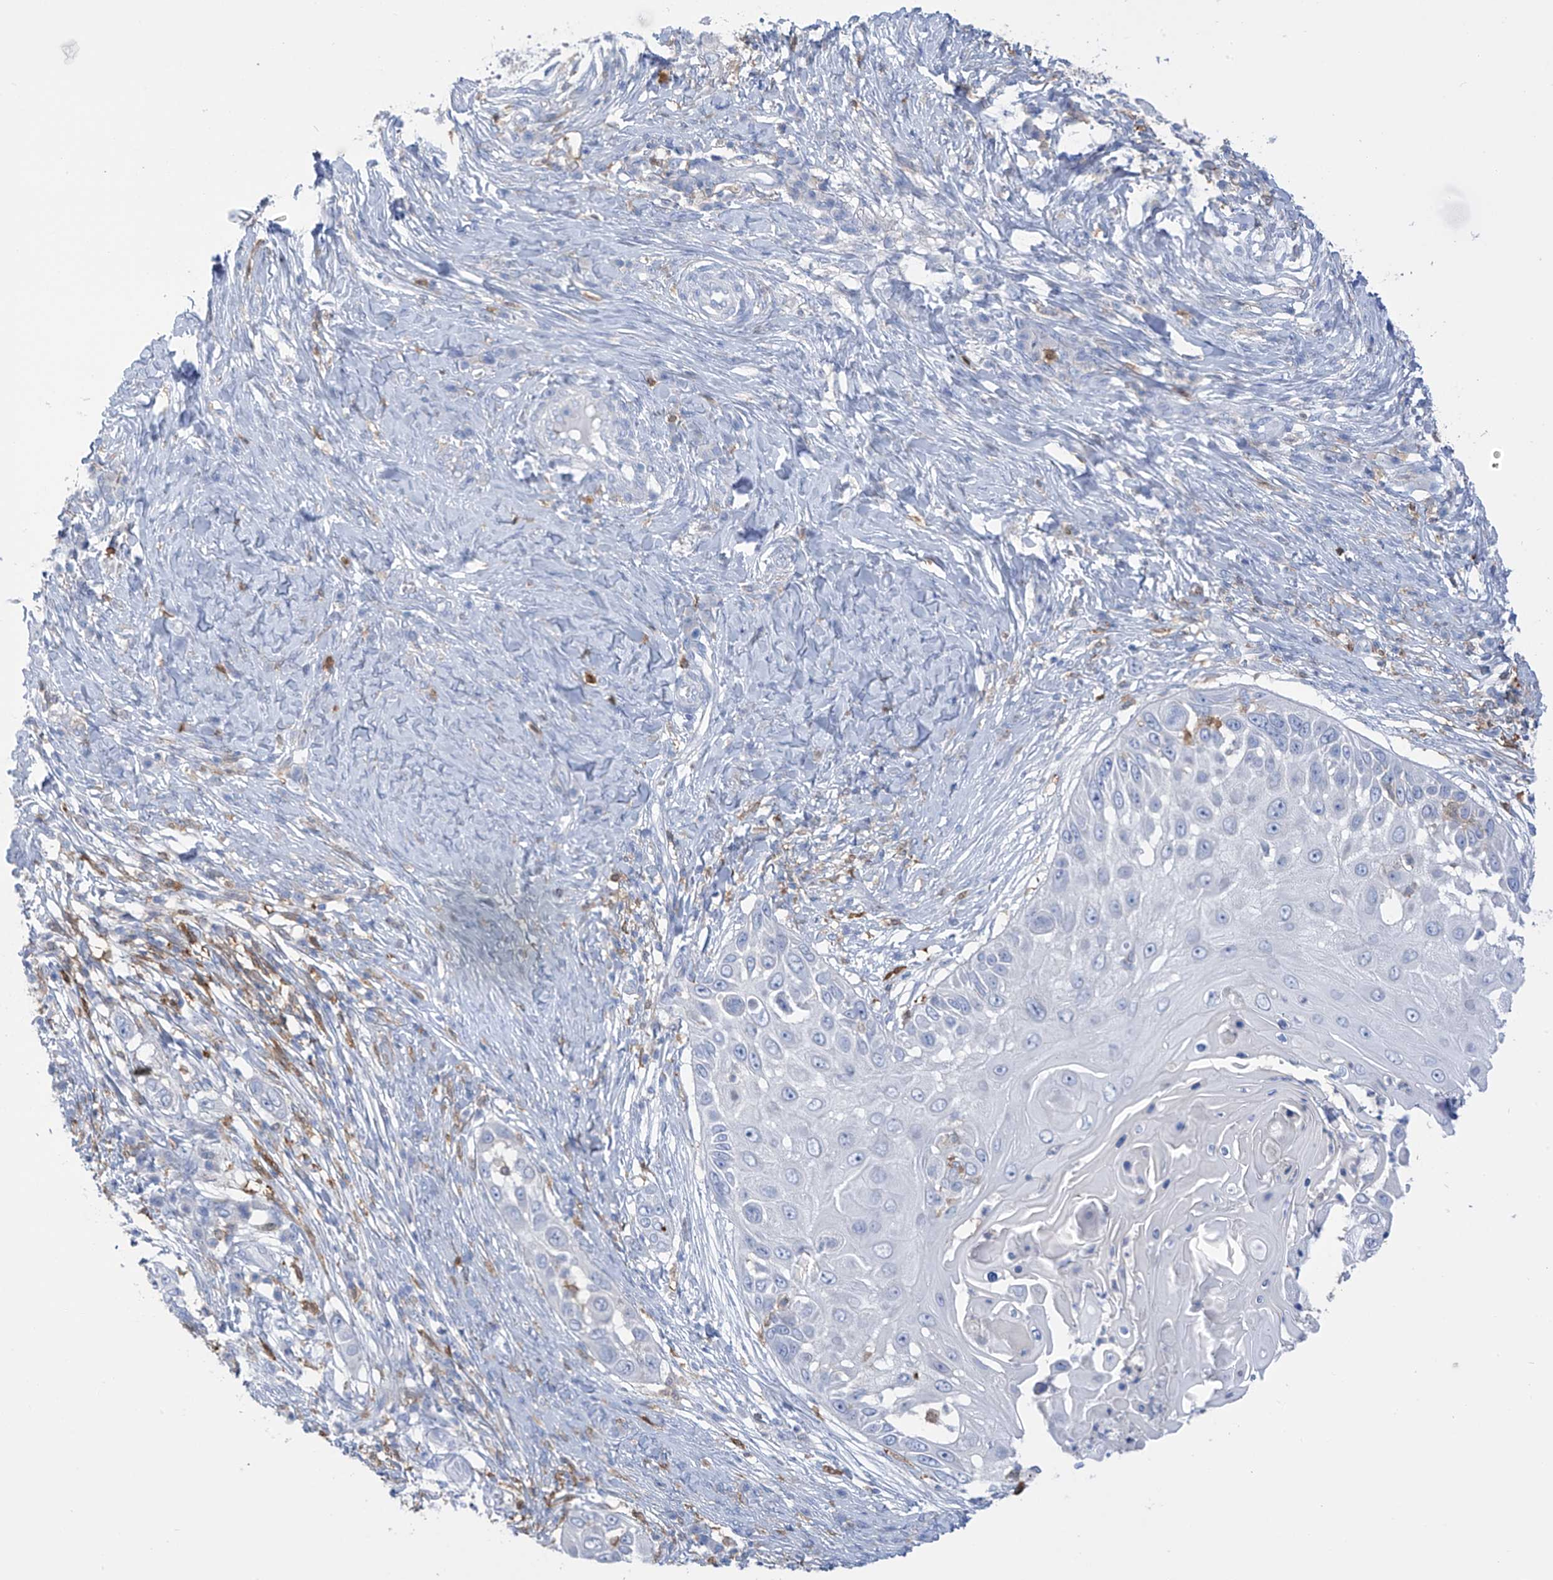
{"staining": {"intensity": "negative", "quantity": "none", "location": "none"}, "tissue": "skin cancer", "cell_type": "Tumor cells", "image_type": "cancer", "snomed": [{"axis": "morphology", "description": "Squamous cell carcinoma, NOS"}, {"axis": "topography", "description": "Skin"}], "caption": "This is a micrograph of immunohistochemistry staining of skin squamous cell carcinoma, which shows no expression in tumor cells.", "gene": "TRMT2B", "patient": {"sex": "female", "age": 44}}